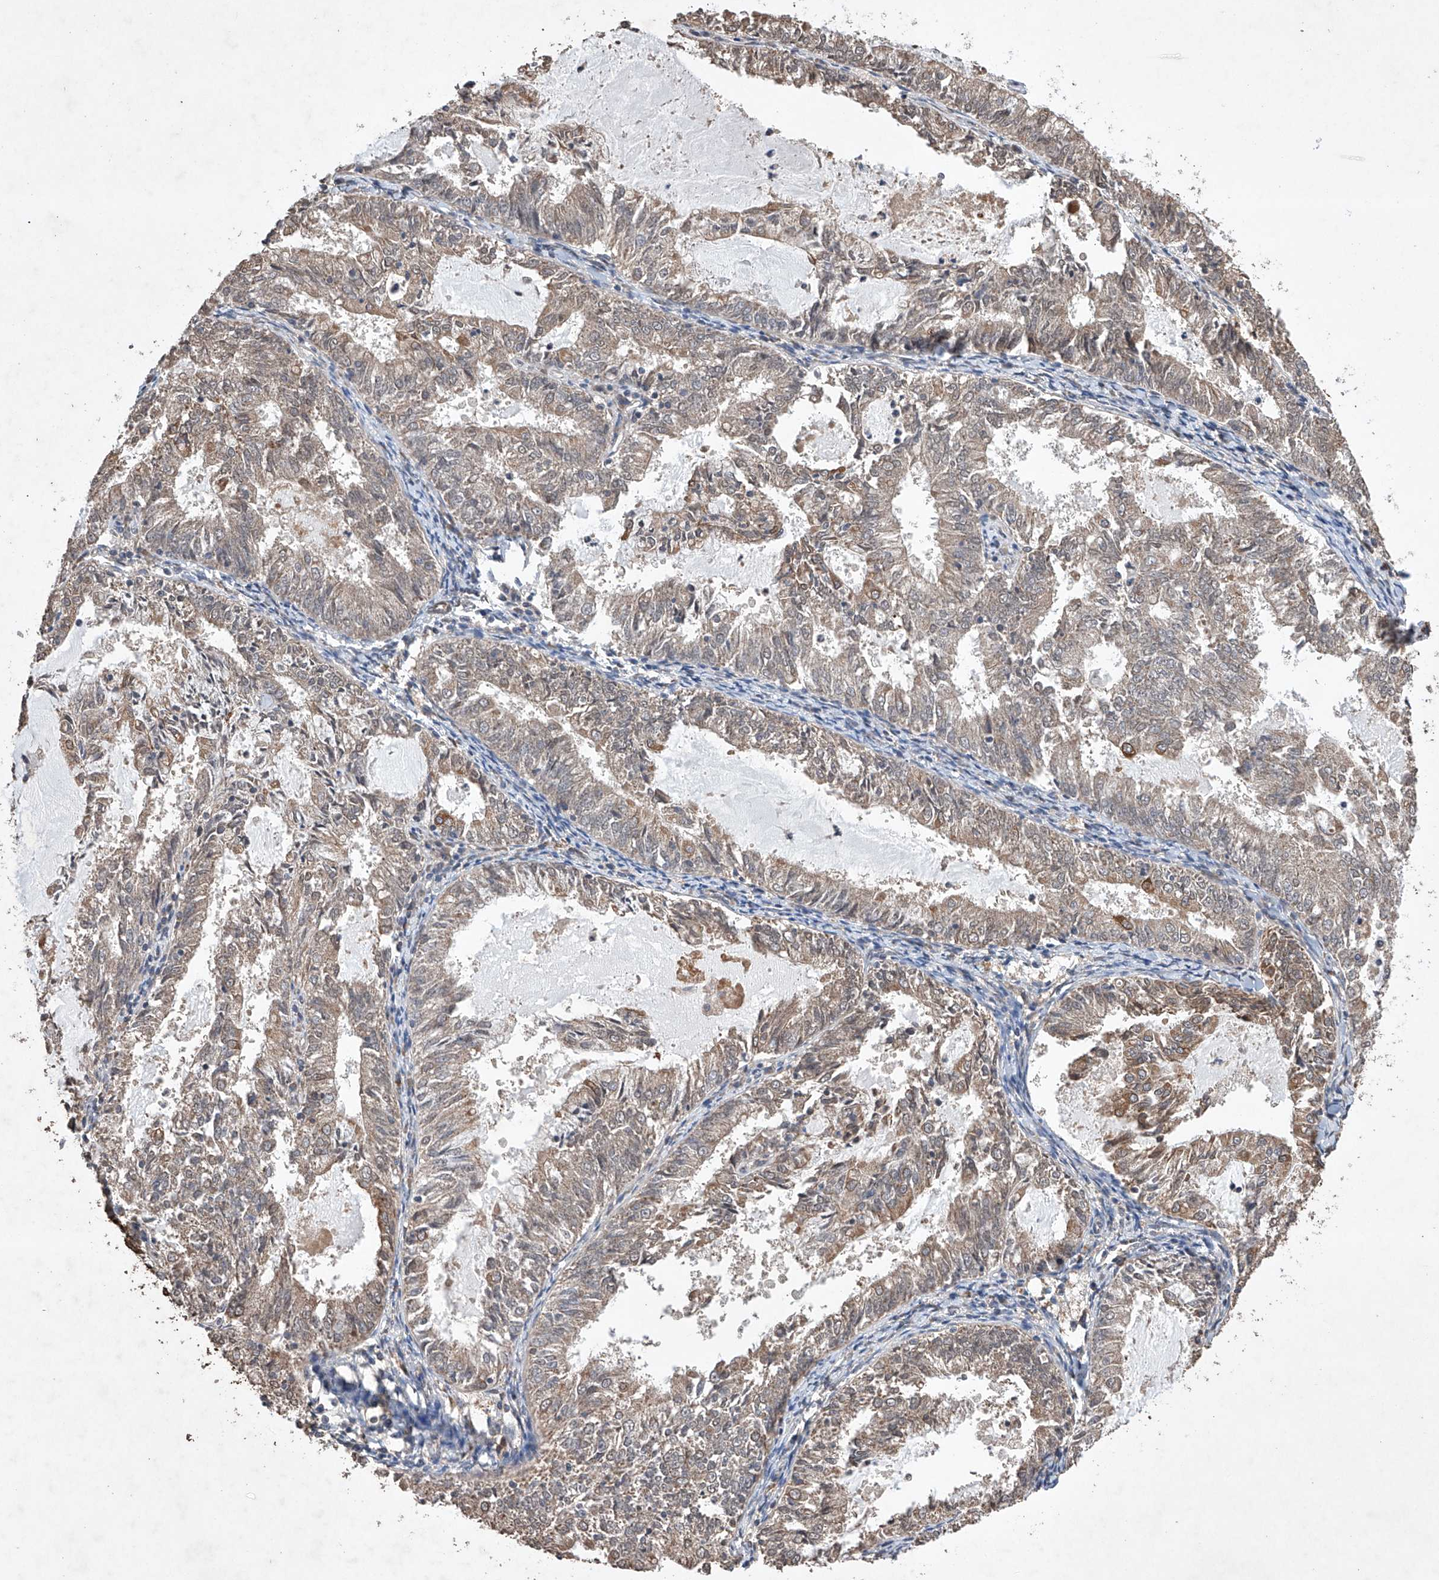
{"staining": {"intensity": "weak", "quantity": ">75%", "location": "cytoplasmic/membranous"}, "tissue": "endometrial cancer", "cell_type": "Tumor cells", "image_type": "cancer", "snomed": [{"axis": "morphology", "description": "Adenocarcinoma, NOS"}, {"axis": "topography", "description": "Endometrium"}], "caption": "Immunohistochemical staining of human endometrial adenocarcinoma exhibits weak cytoplasmic/membranous protein positivity in approximately >75% of tumor cells.", "gene": "LURAP1", "patient": {"sex": "female", "age": 57}}